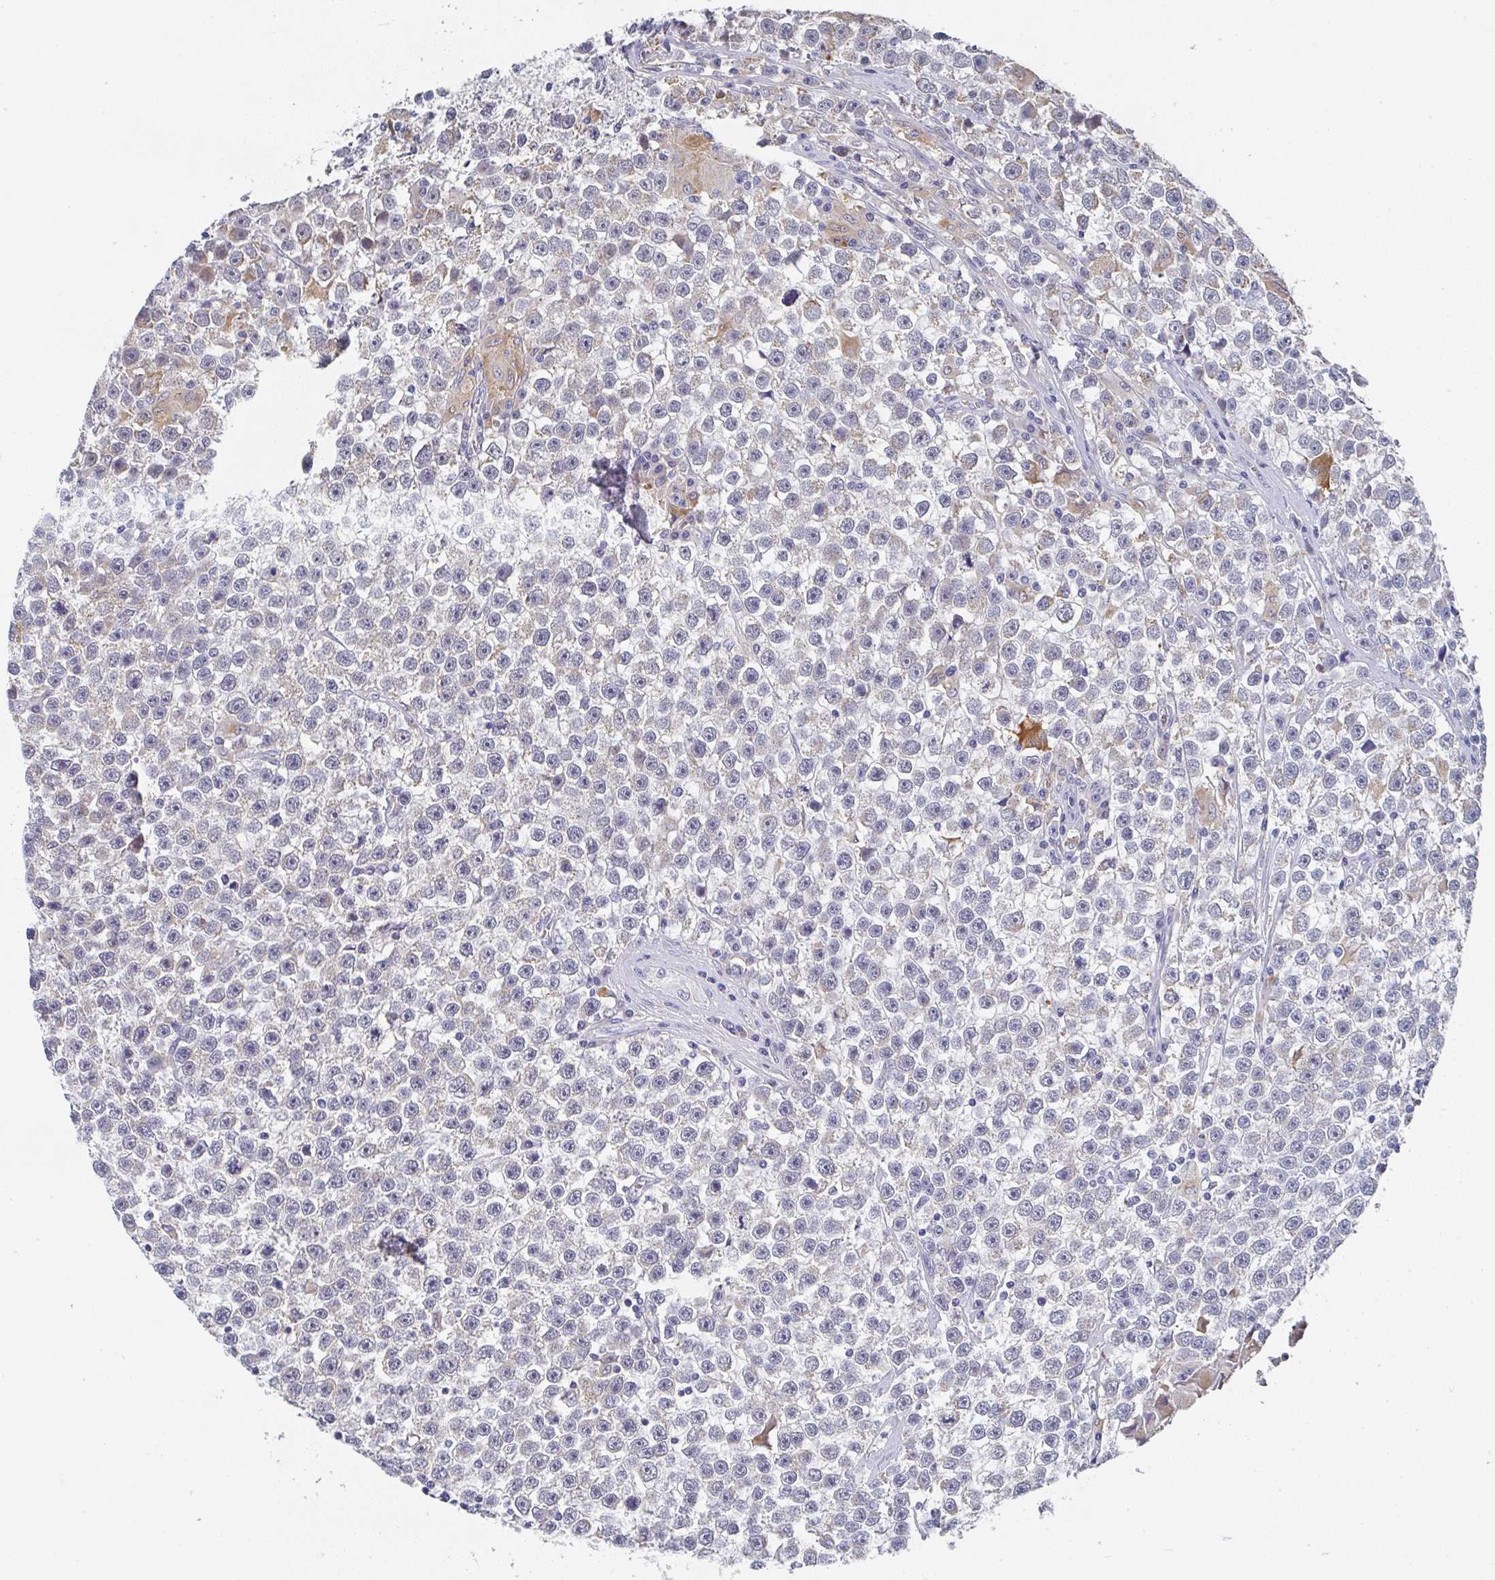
{"staining": {"intensity": "negative", "quantity": "none", "location": "none"}, "tissue": "testis cancer", "cell_type": "Tumor cells", "image_type": "cancer", "snomed": [{"axis": "morphology", "description": "Seminoma, NOS"}, {"axis": "topography", "description": "Testis"}], "caption": "Tumor cells show no significant protein positivity in testis cancer.", "gene": "NCF1", "patient": {"sex": "male", "age": 31}}